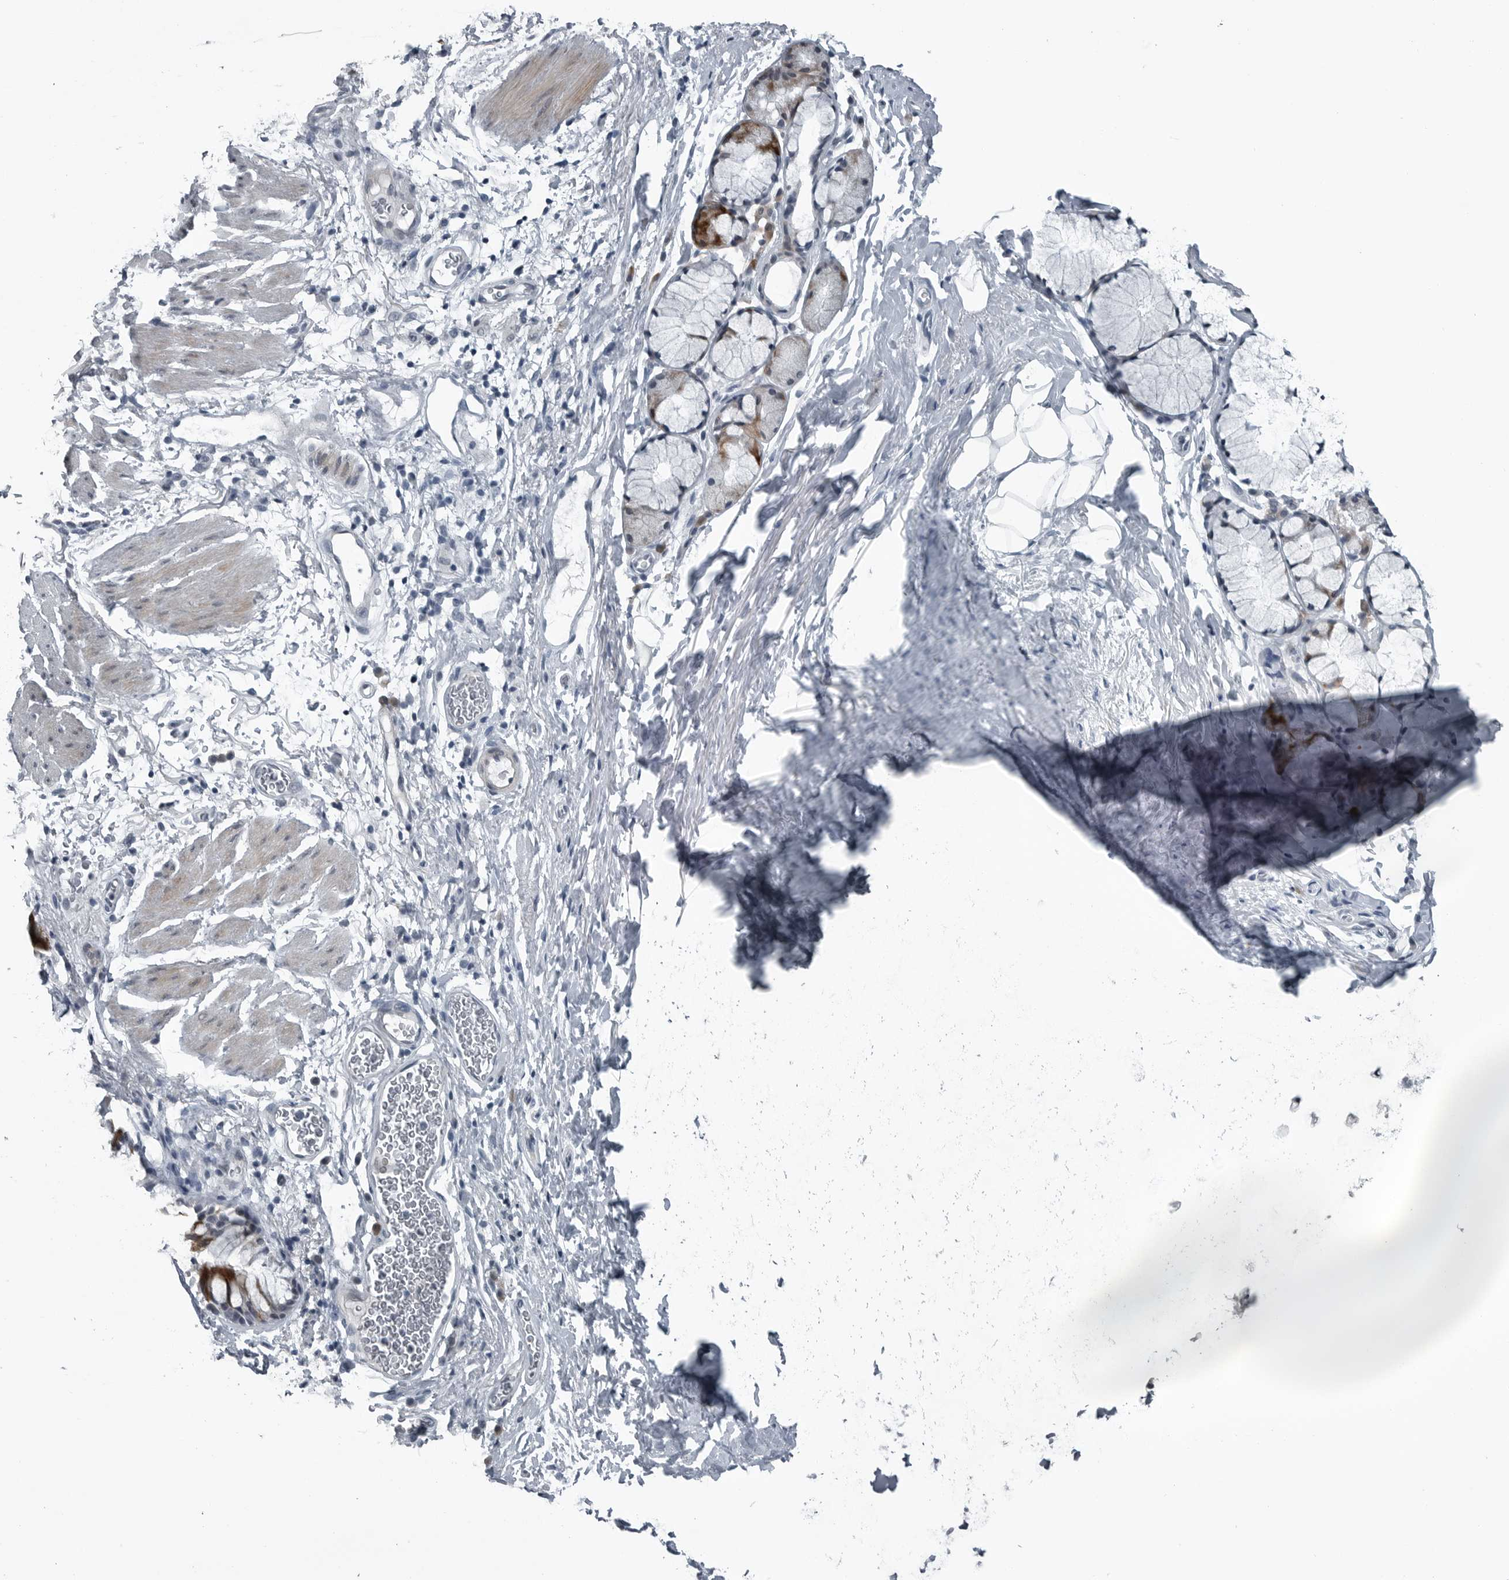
{"staining": {"intensity": "moderate", "quantity": ">75%", "location": "cytoplasmic/membranous"}, "tissue": "bronchus", "cell_type": "Respiratory epithelial cells", "image_type": "normal", "snomed": [{"axis": "morphology", "description": "Normal tissue, NOS"}, {"axis": "topography", "description": "Cartilage tissue"}, {"axis": "topography", "description": "Bronchus"}], "caption": "Bronchus stained for a protein (brown) shows moderate cytoplasmic/membranous positive staining in about >75% of respiratory epithelial cells.", "gene": "DNAAF11", "patient": {"sex": "female", "age": 53}}